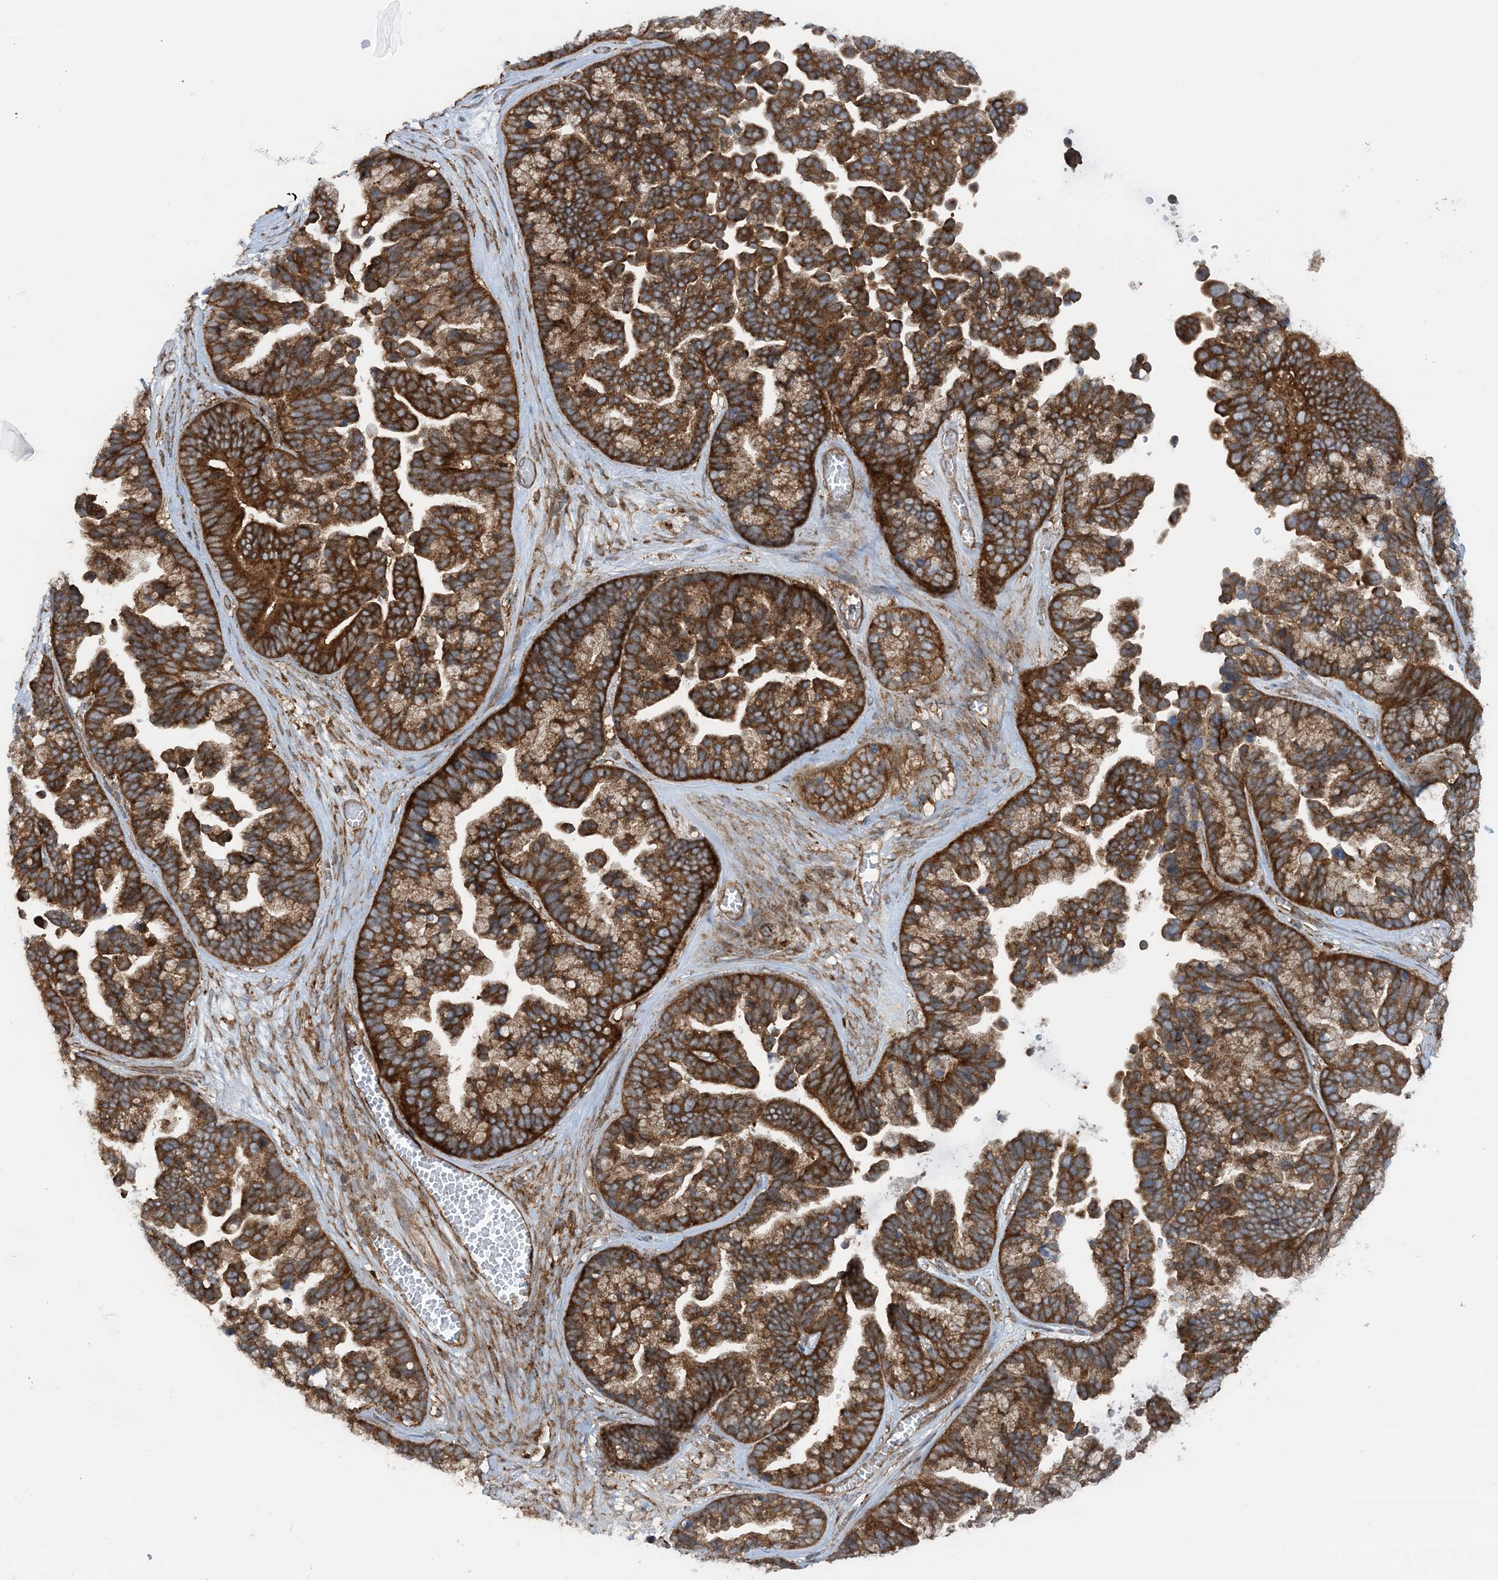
{"staining": {"intensity": "strong", "quantity": ">75%", "location": "cytoplasmic/membranous"}, "tissue": "ovarian cancer", "cell_type": "Tumor cells", "image_type": "cancer", "snomed": [{"axis": "morphology", "description": "Cystadenocarcinoma, serous, NOS"}, {"axis": "topography", "description": "Ovary"}], "caption": "Ovarian cancer stained for a protein (brown) displays strong cytoplasmic/membranous positive positivity in approximately >75% of tumor cells.", "gene": "STAM2", "patient": {"sex": "female", "age": 56}}